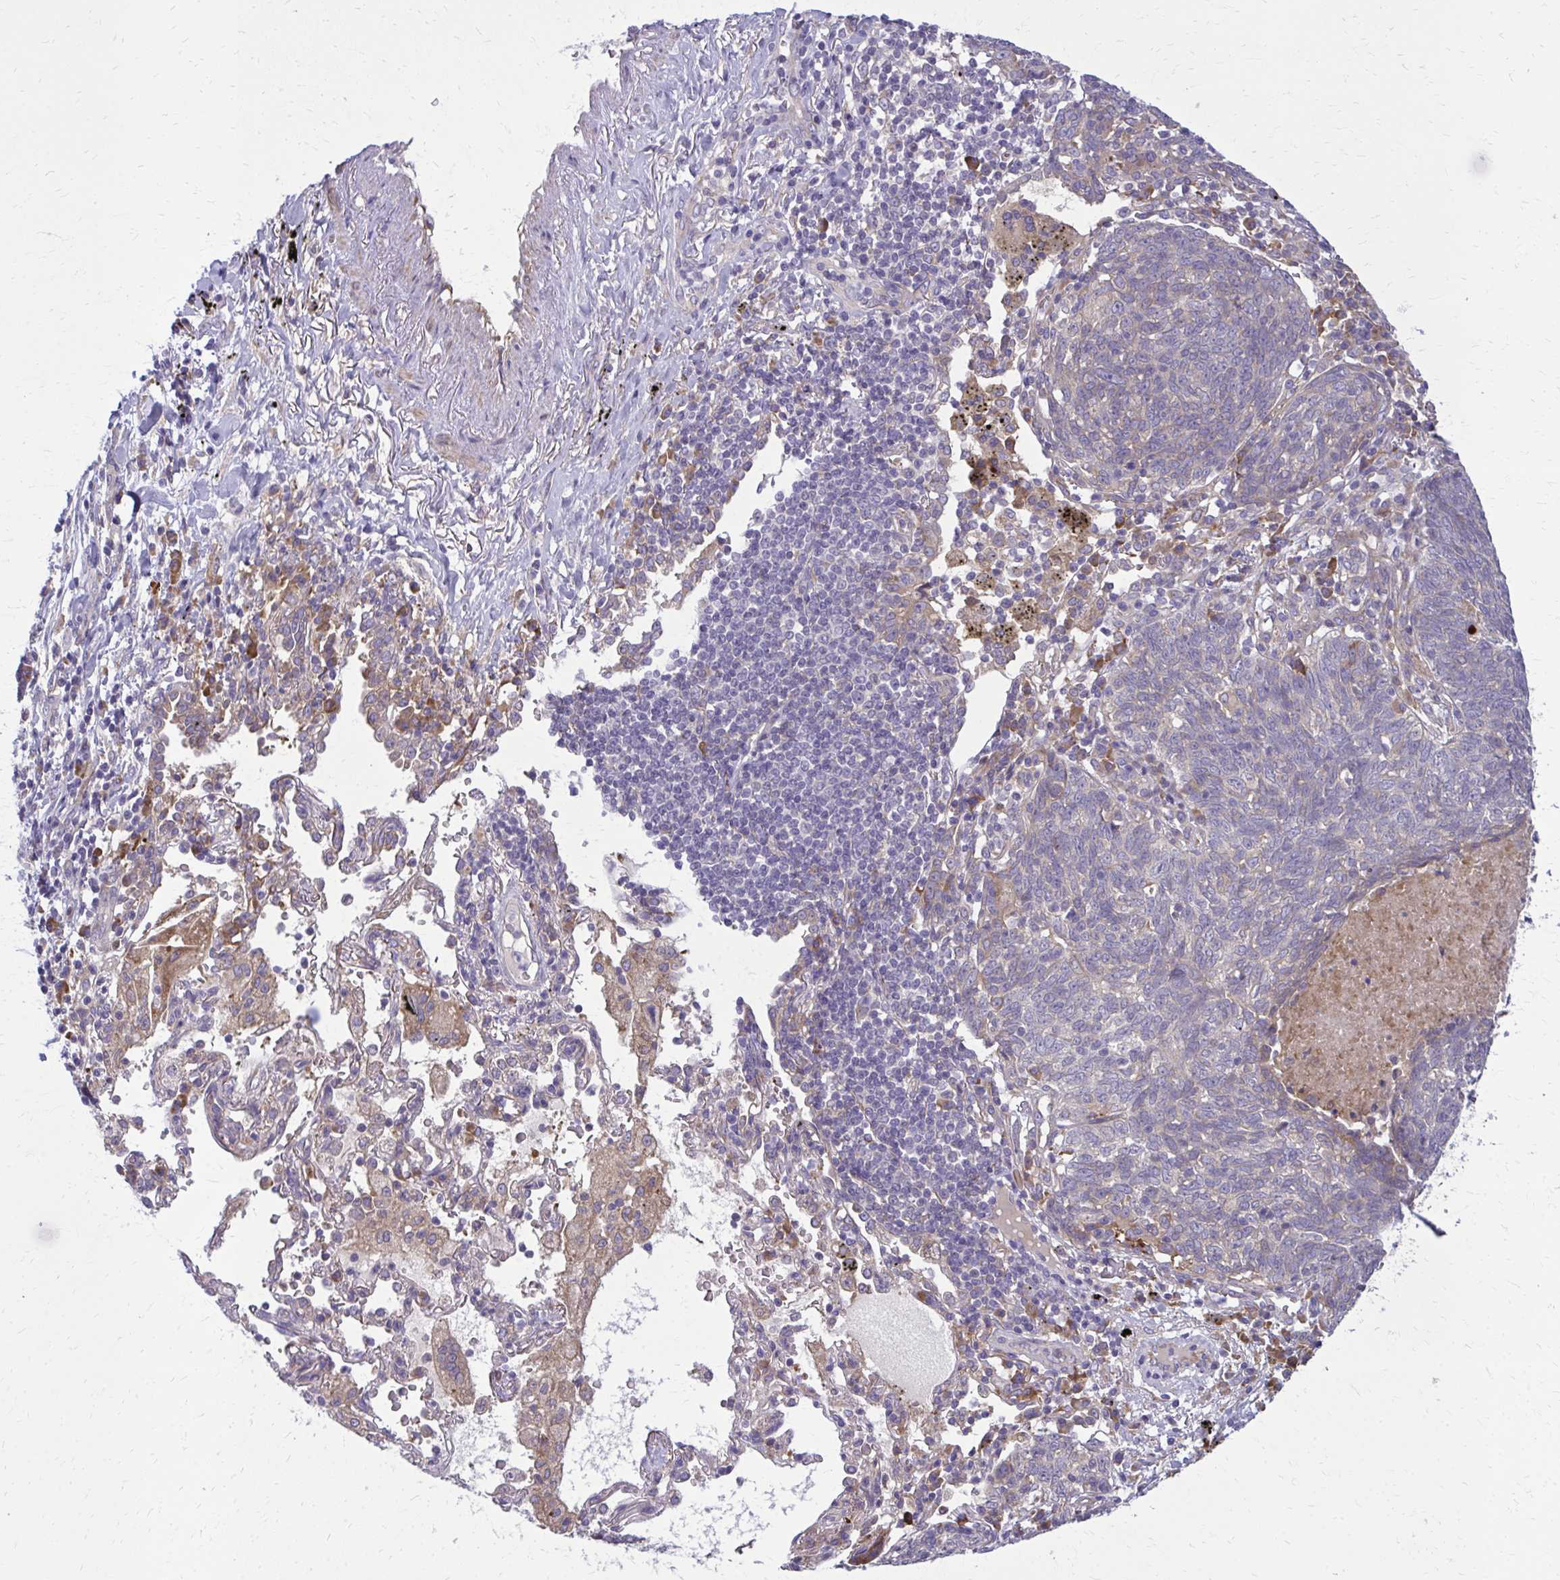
{"staining": {"intensity": "negative", "quantity": "none", "location": "none"}, "tissue": "lung cancer", "cell_type": "Tumor cells", "image_type": "cancer", "snomed": [{"axis": "morphology", "description": "Squamous cell carcinoma, NOS"}, {"axis": "topography", "description": "Lung"}], "caption": "Immunohistochemical staining of human lung cancer (squamous cell carcinoma) shows no significant positivity in tumor cells.", "gene": "CEMP1", "patient": {"sex": "female", "age": 72}}